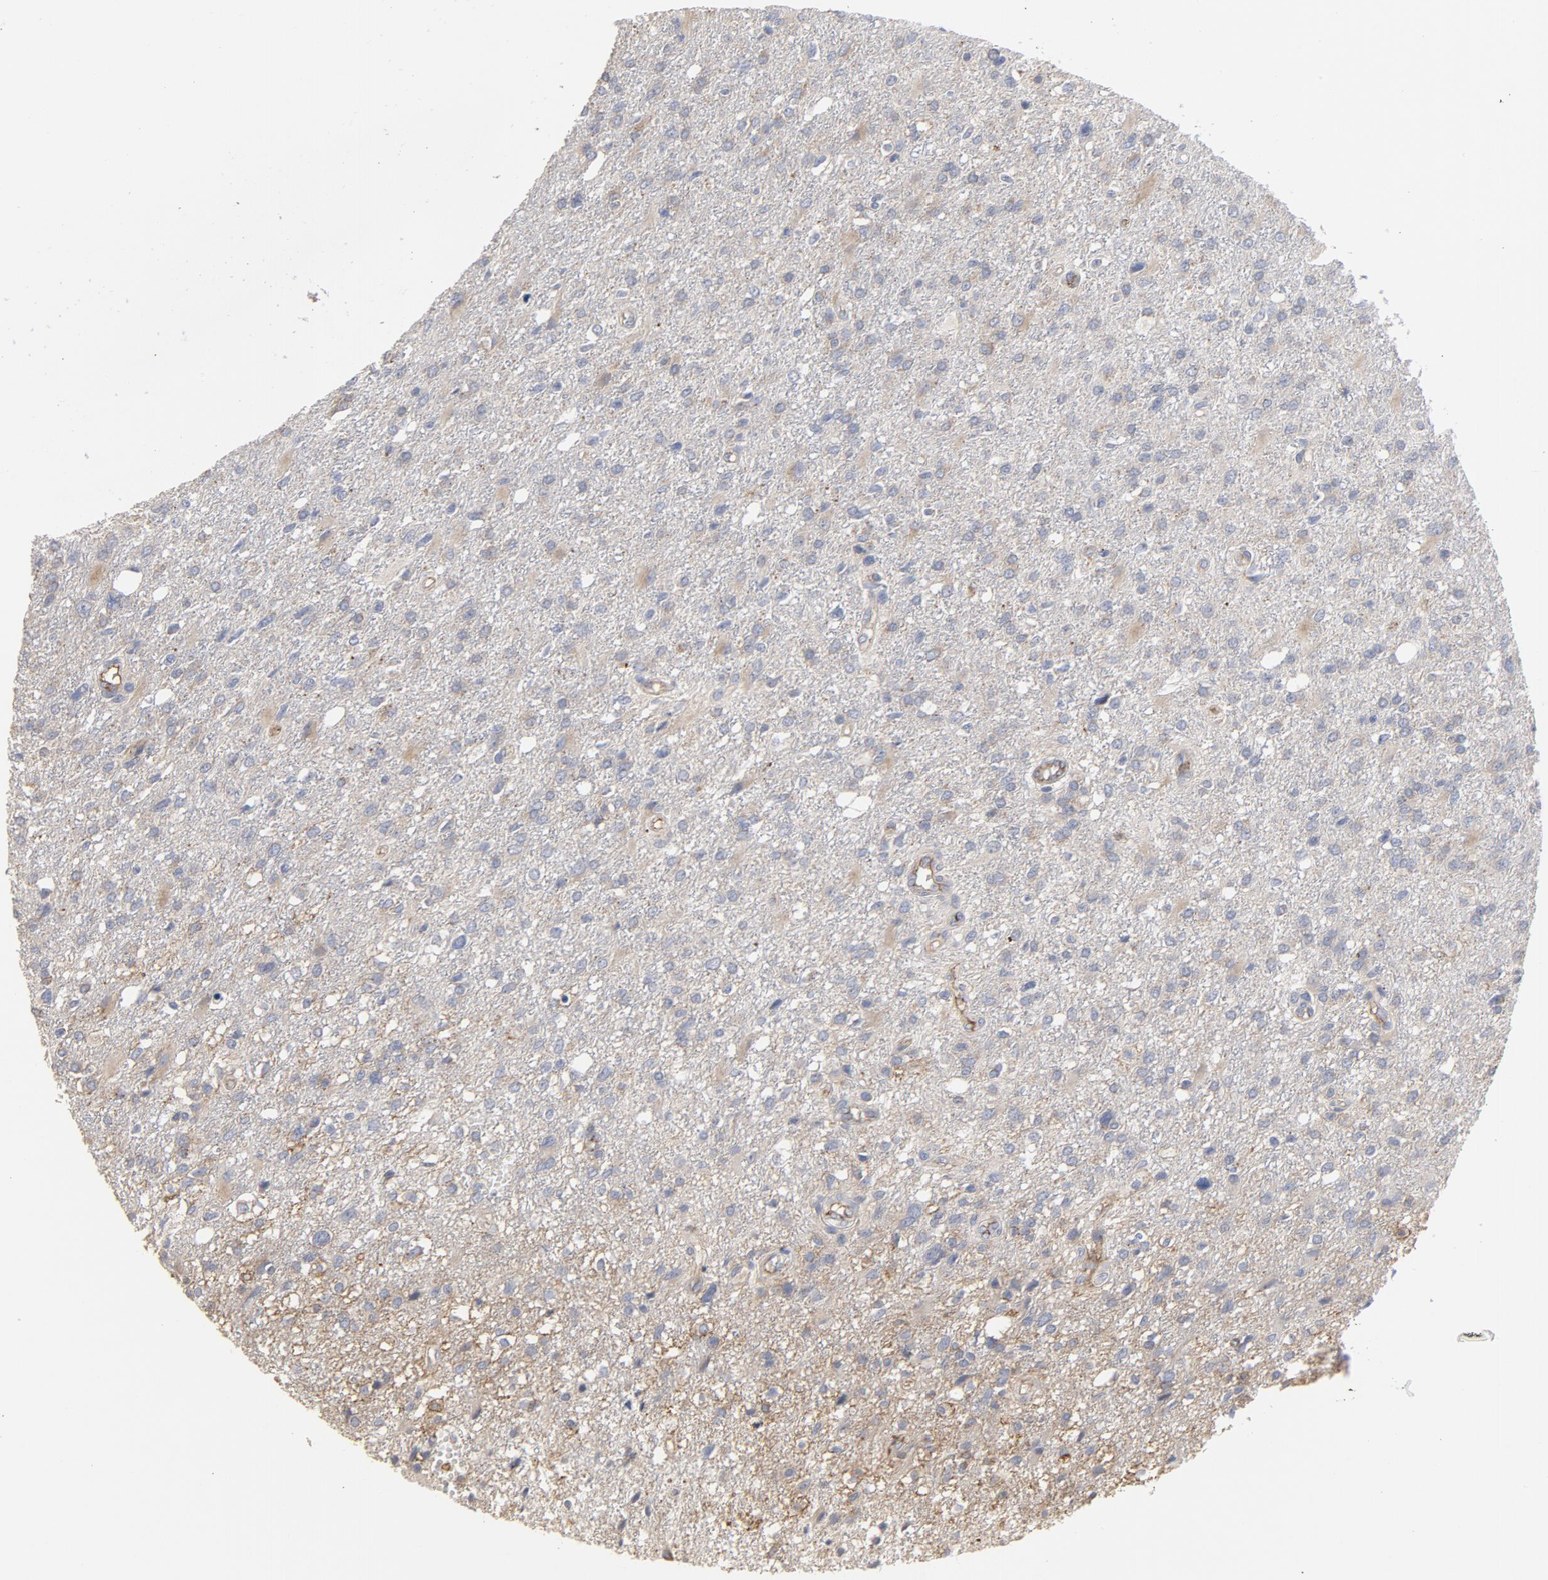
{"staining": {"intensity": "weak", "quantity": "<25%", "location": "cytoplasmic/membranous"}, "tissue": "glioma", "cell_type": "Tumor cells", "image_type": "cancer", "snomed": [{"axis": "morphology", "description": "Glioma, malignant, High grade"}, {"axis": "topography", "description": "Cerebral cortex"}], "caption": "The photomicrograph reveals no significant positivity in tumor cells of malignant glioma (high-grade).", "gene": "OXA1L", "patient": {"sex": "male", "age": 76}}